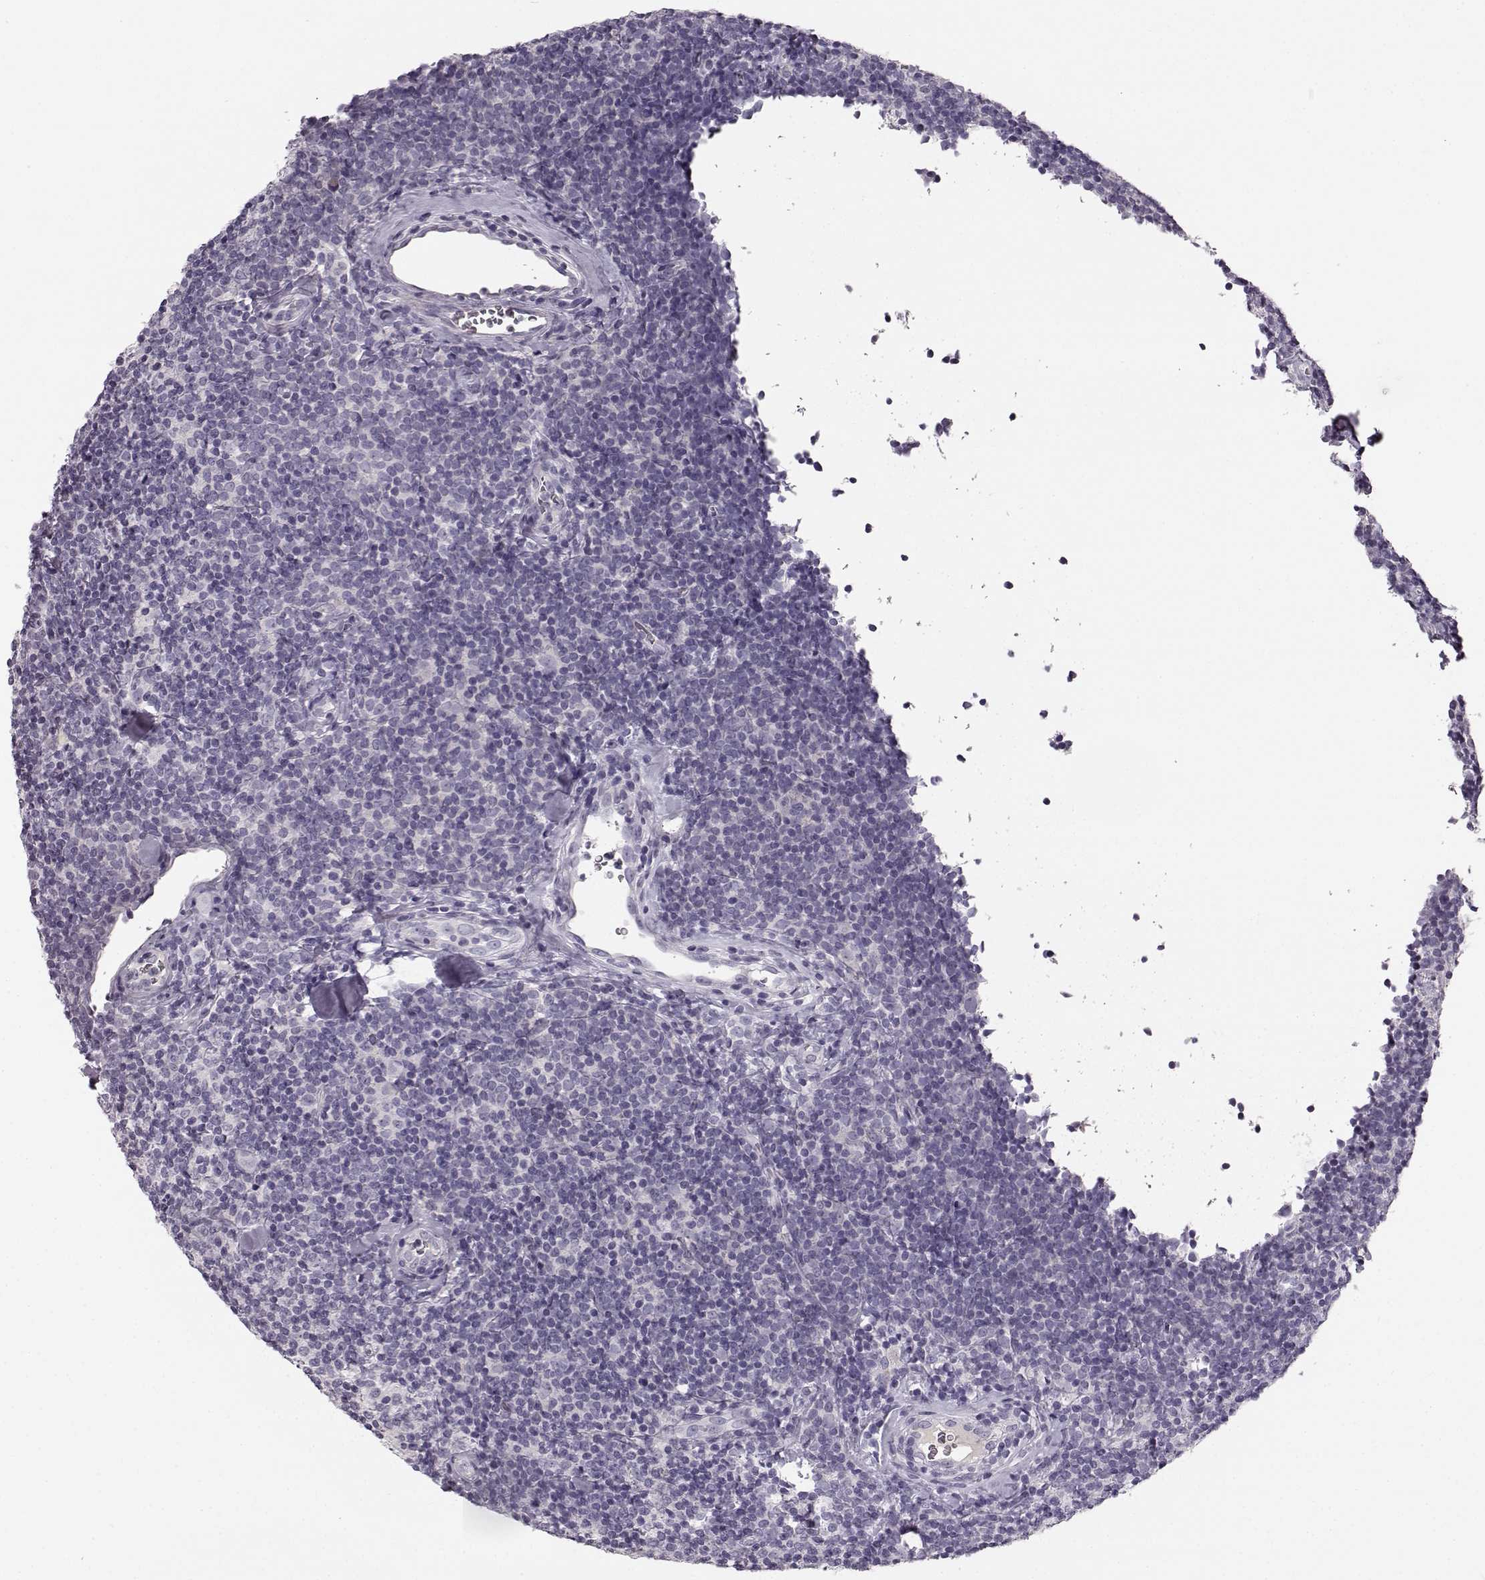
{"staining": {"intensity": "negative", "quantity": "none", "location": "none"}, "tissue": "lymphoma", "cell_type": "Tumor cells", "image_type": "cancer", "snomed": [{"axis": "morphology", "description": "Malignant lymphoma, non-Hodgkin's type, Low grade"}, {"axis": "topography", "description": "Lymph node"}], "caption": "DAB immunohistochemical staining of human lymphoma shows no significant positivity in tumor cells.", "gene": "KIAA0319", "patient": {"sex": "female", "age": 56}}